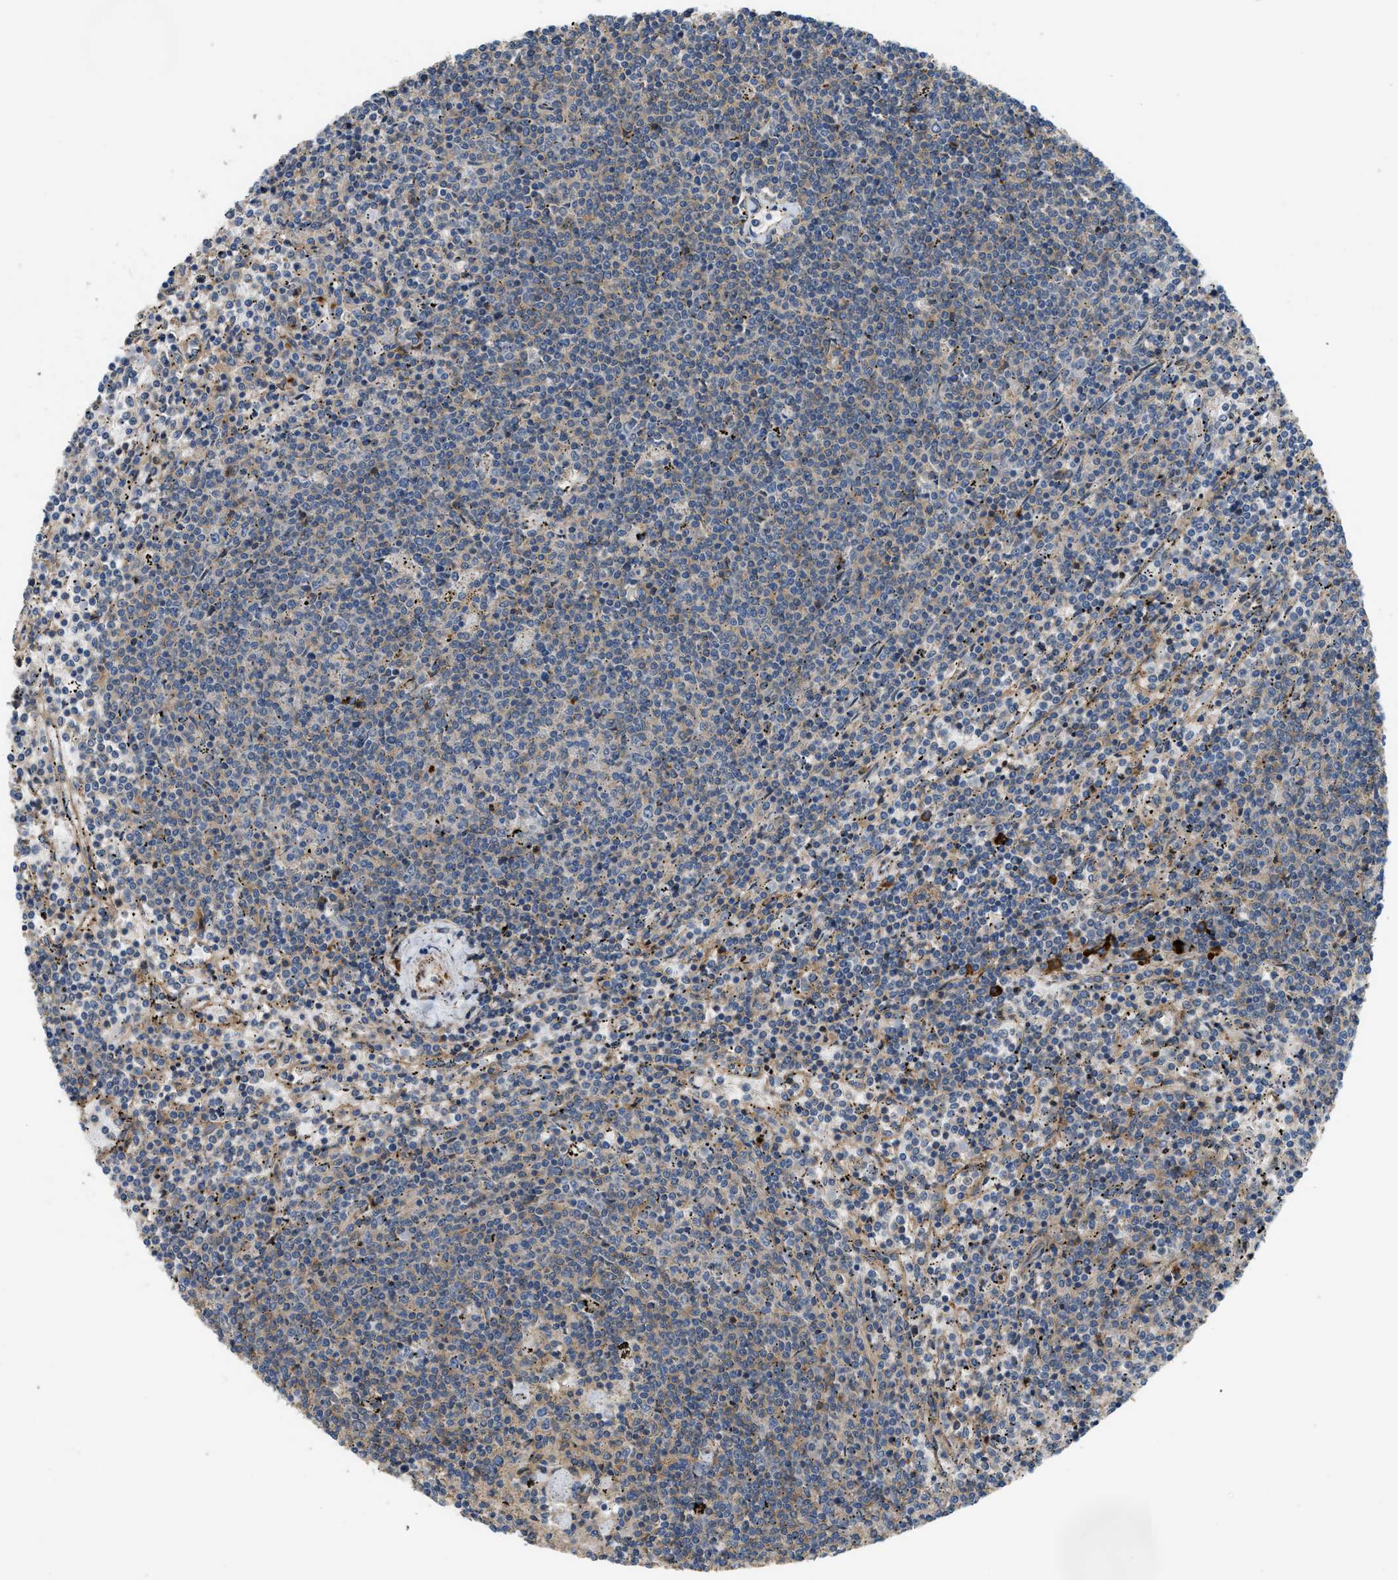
{"staining": {"intensity": "moderate", "quantity": "<25%", "location": "cytoplasmic/membranous"}, "tissue": "lymphoma", "cell_type": "Tumor cells", "image_type": "cancer", "snomed": [{"axis": "morphology", "description": "Malignant lymphoma, non-Hodgkin's type, Low grade"}, {"axis": "topography", "description": "Spleen"}], "caption": "A brown stain highlights moderate cytoplasmic/membranous positivity of a protein in human lymphoma tumor cells. The staining is performed using DAB brown chromogen to label protein expression. The nuclei are counter-stained blue using hematoxylin.", "gene": "BTN3A2", "patient": {"sex": "female", "age": 50}}